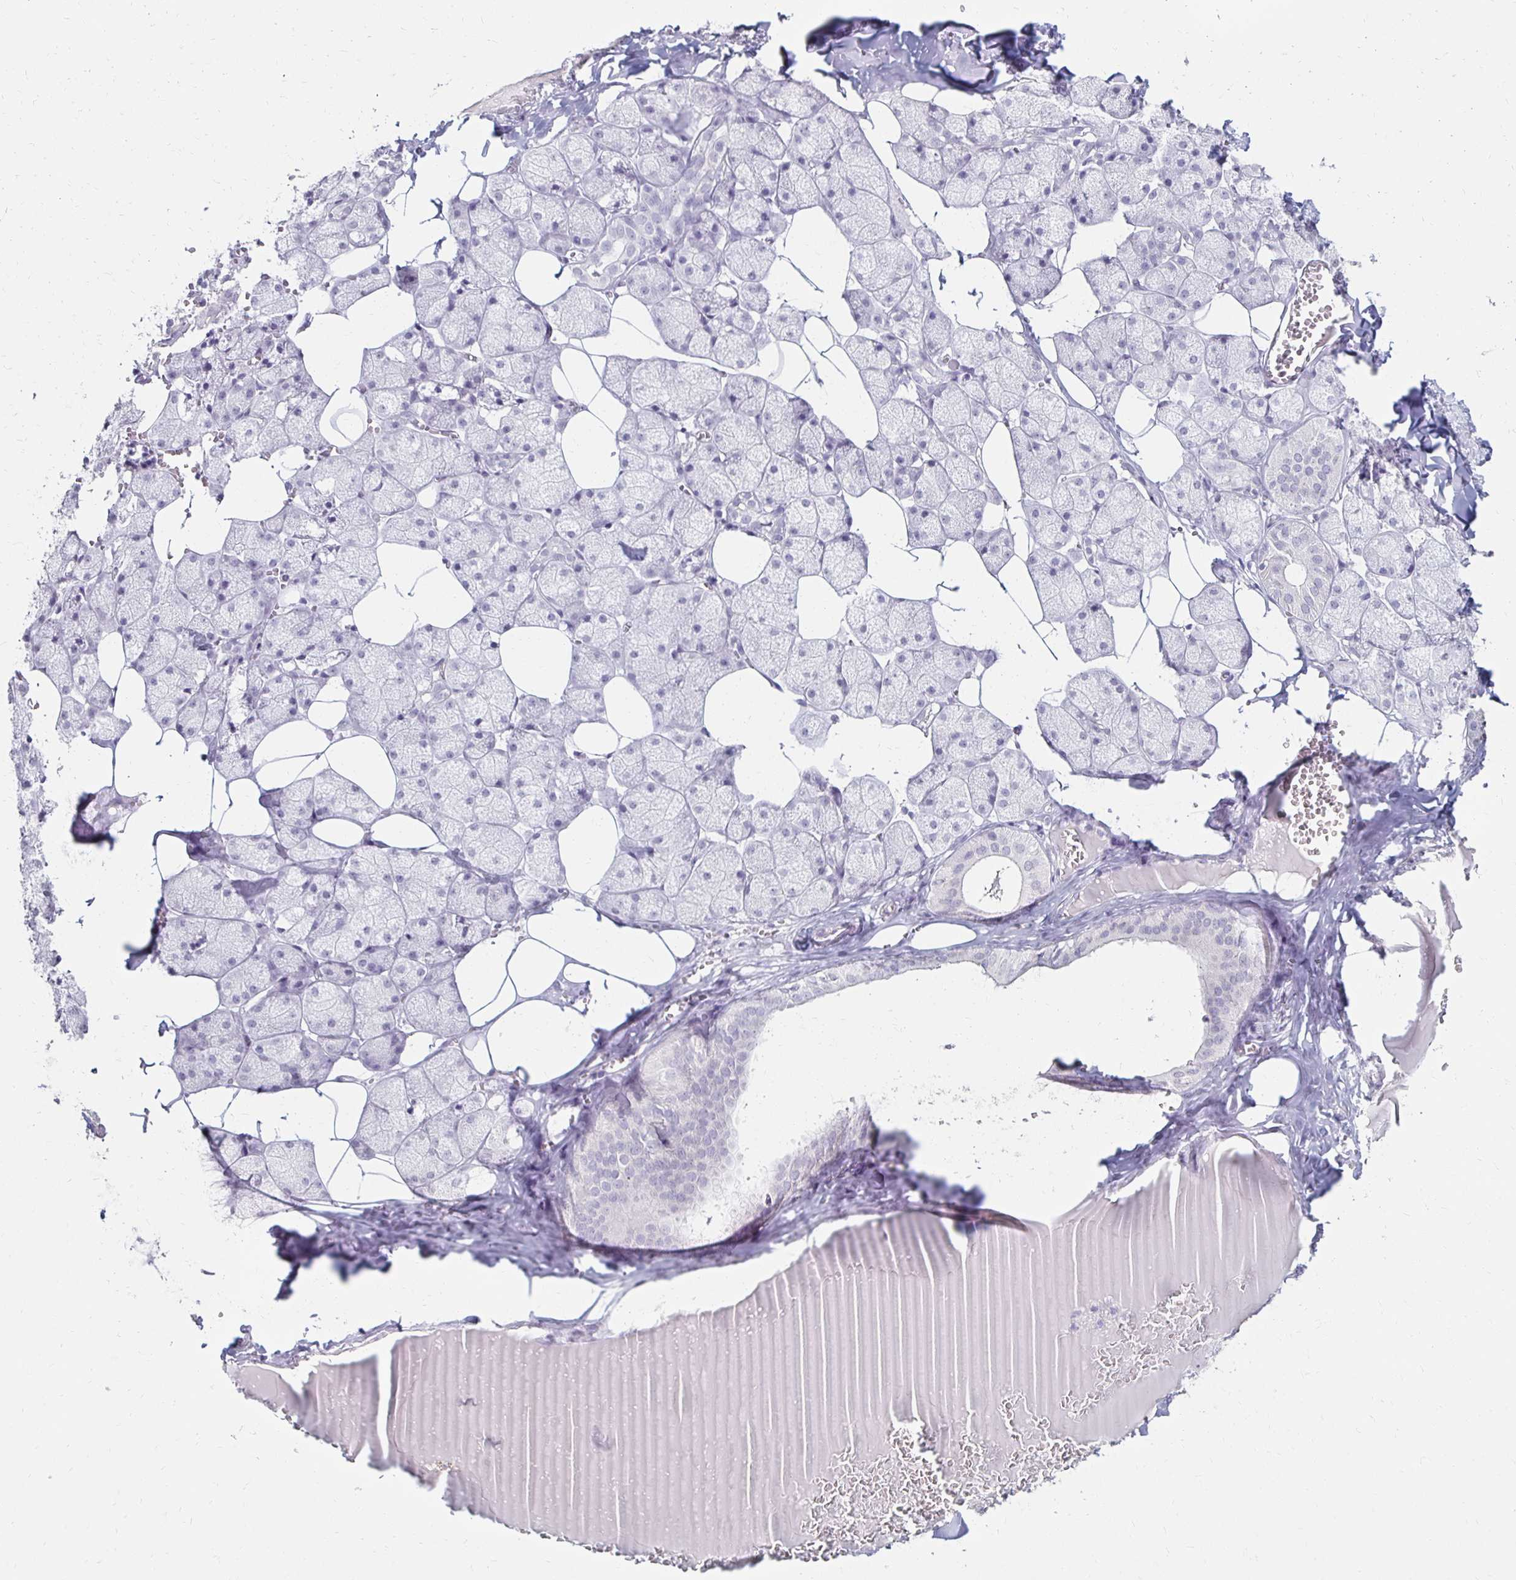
{"staining": {"intensity": "negative", "quantity": "none", "location": "none"}, "tissue": "salivary gland", "cell_type": "Glandular cells", "image_type": "normal", "snomed": [{"axis": "morphology", "description": "Normal tissue, NOS"}, {"axis": "topography", "description": "Salivary gland"}, {"axis": "topography", "description": "Peripheral nerve tissue"}], "caption": "Glandular cells are negative for protein expression in unremarkable human salivary gland.", "gene": "TOMM34", "patient": {"sex": "male", "age": 38}}